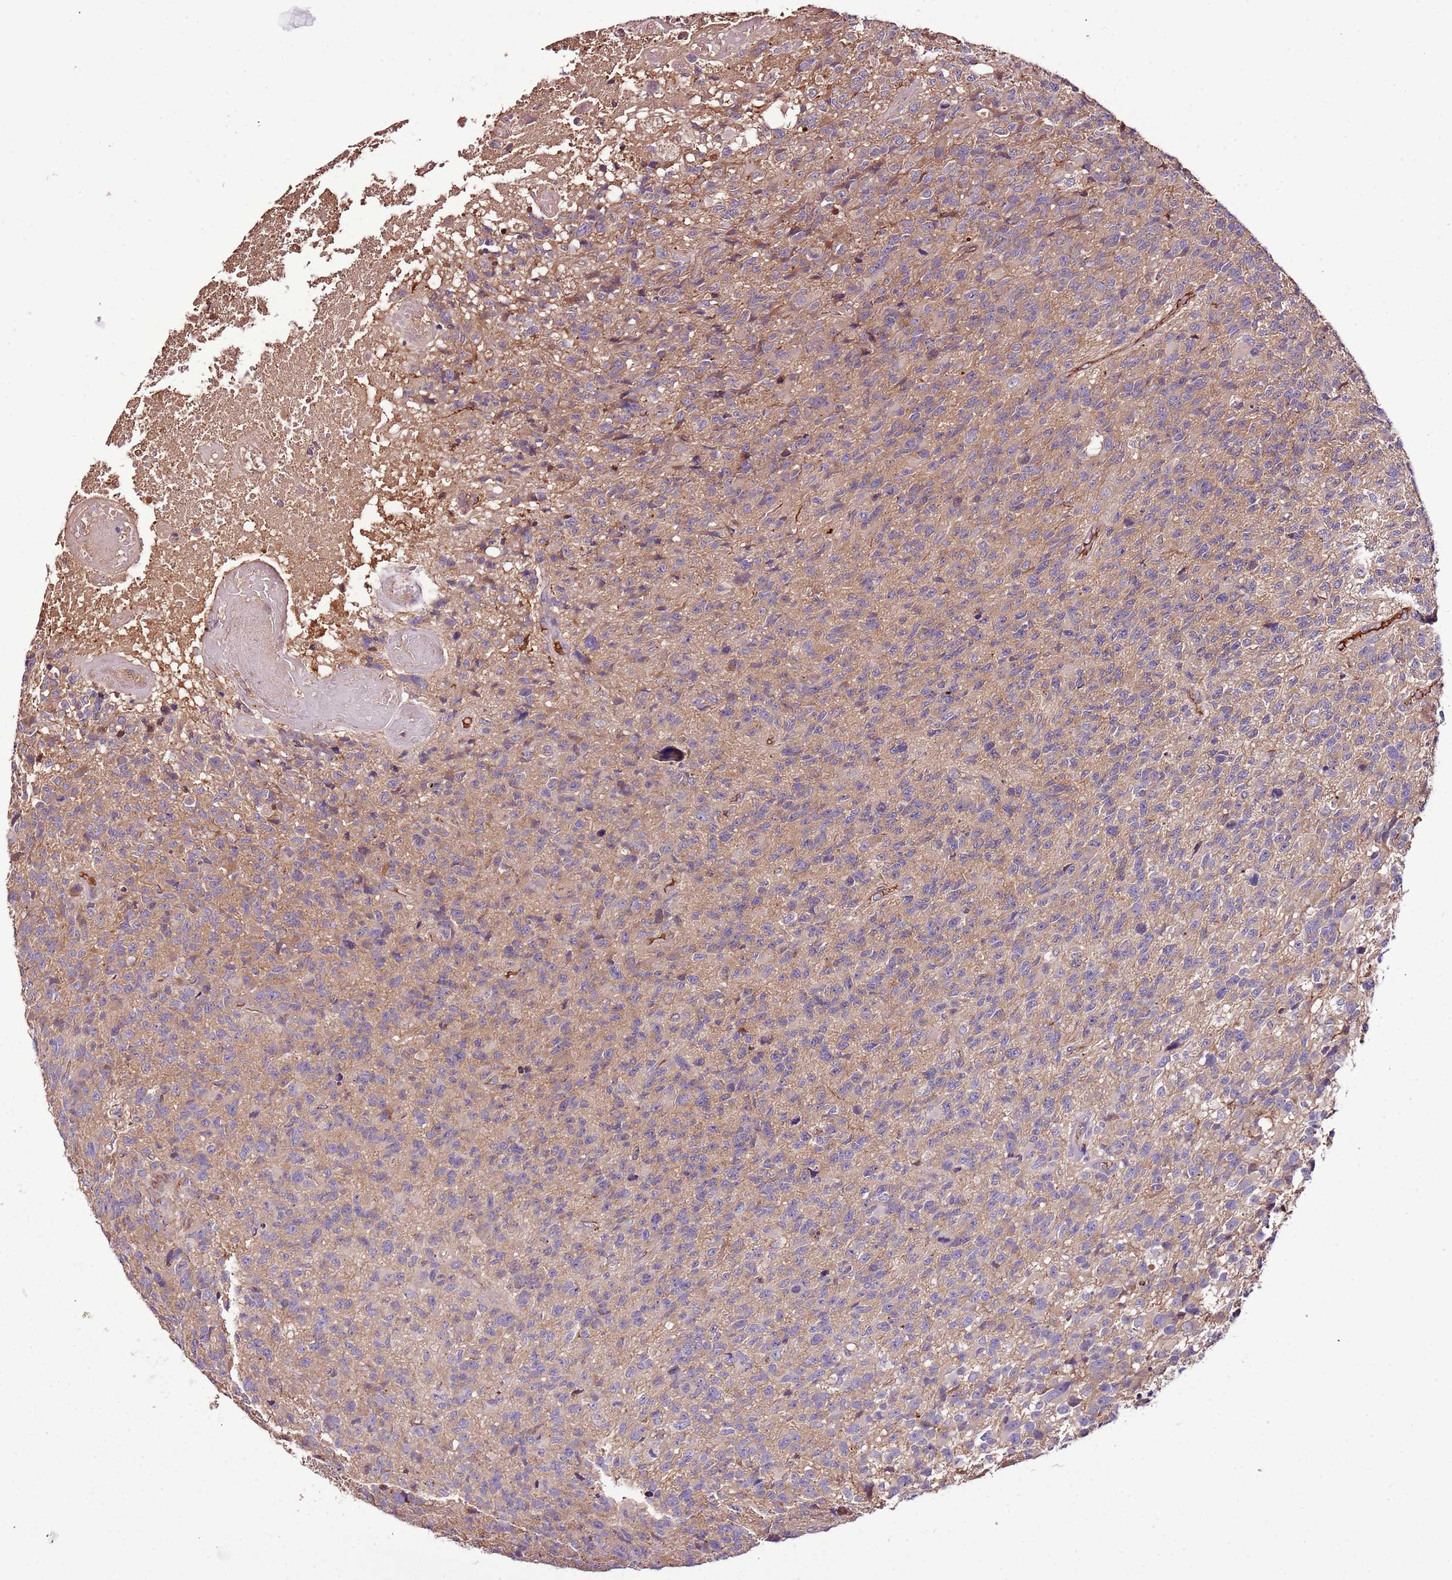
{"staining": {"intensity": "moderate", "quantity": "<25%", "location": "cytoplasmic/membranous"}, "tissue": "glioma", "cell_type": "Tumor cells", "image_type": "cancer", "snomed": [{"axis": "morphology", "description": "Glioma, malignant, High grade"}, {"axis": "topography", "description": "Brain"}], "caption": "Immunohistochemistry (IHC) image of neoplastic tissue: glioma stained using IHC demonstrates low levels of moderate protein expression localized specifically in the cytoplasmic/membranous of tumor cells, appearing as a cytoplasmic/membranous brown color.", "gene": "DENR", "patient": {"sex": "male", "age": 76}}